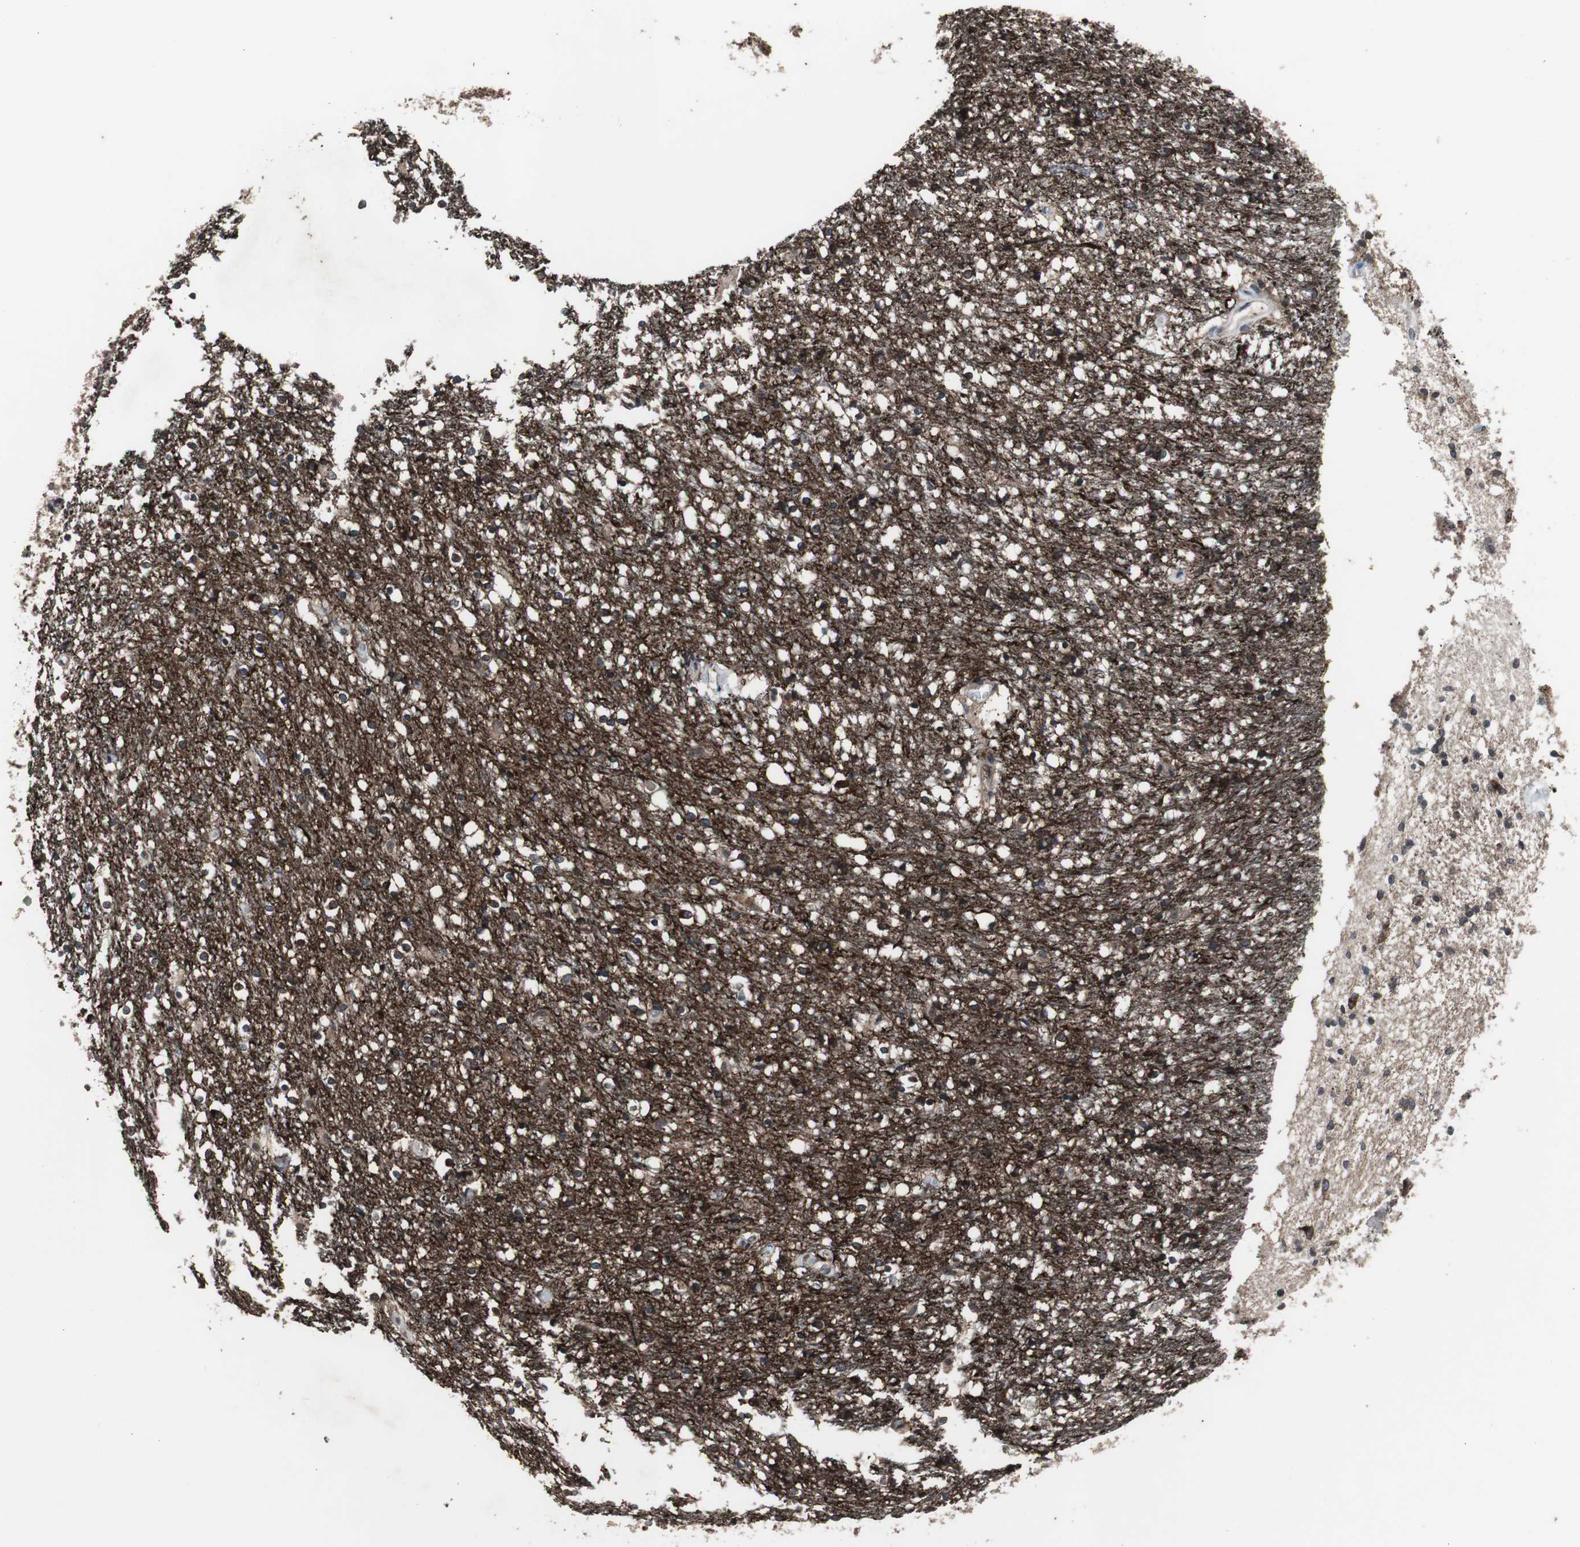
{"staining": {"intensity": "weak", "quantity": "25%-75%", "location": "cytoplasmic/membranous"}, "tissue": "caudate", "cell_type": "Glial cells", "image_type": "normal", "snomed": [{"axis": "morphology", "description": "Normal tissue, NOS"}, {"axis": "topography", "description": "Lateral ventricle wall"}], "caption": "Caudate stained with DAB immunohistochemistry displays low levels of weak cytoplasmic/membranous expression in approximately 25%-75% of glial cells.", "gene": "CRADD", "patient": {"sex": "female", "age": 54}}